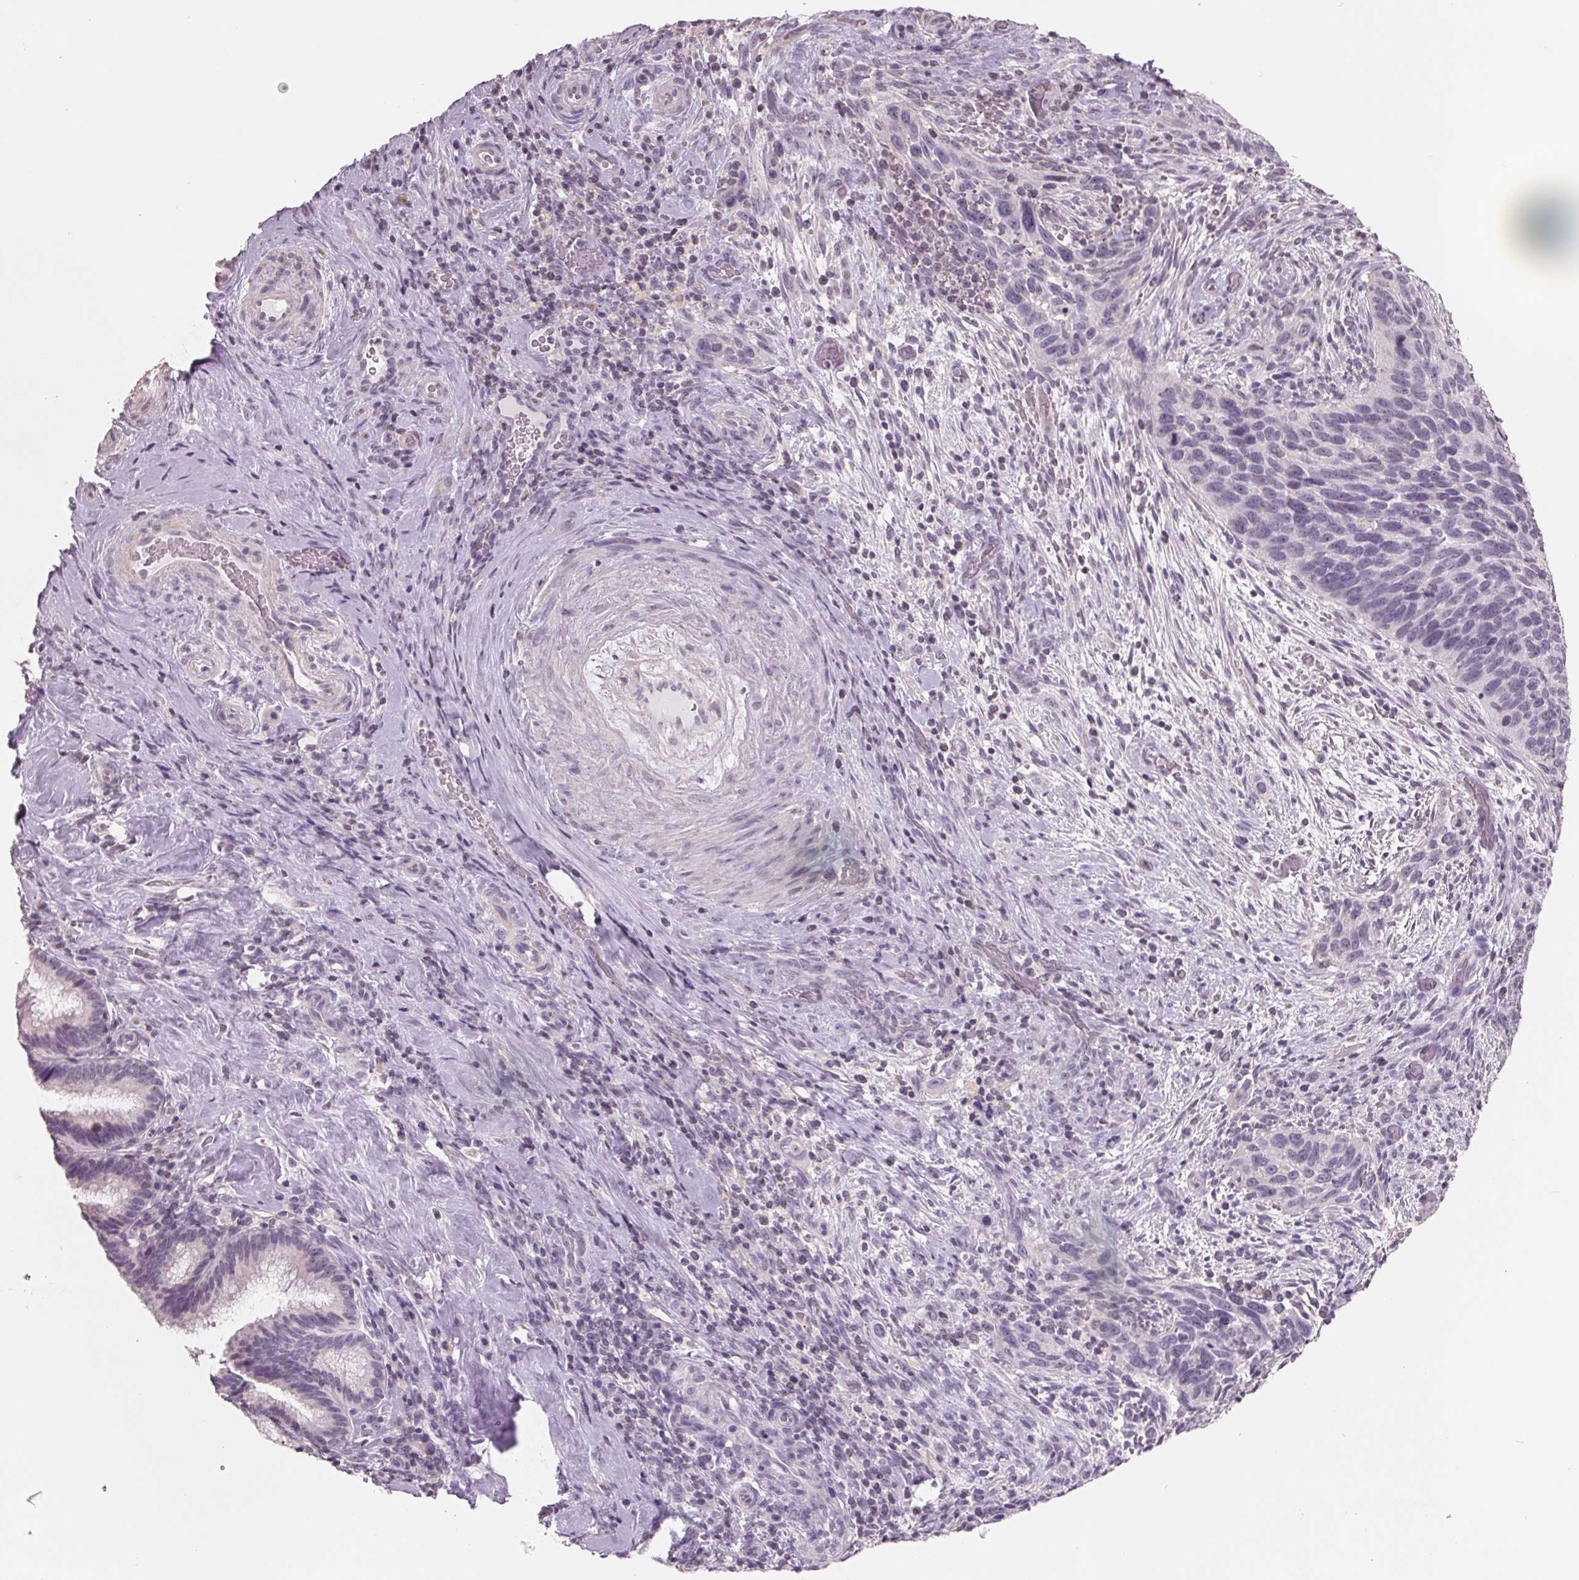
{"staining": {"intensity": "negative", "quantity": "none", "location": "none"}, "tissue": "cervical cancer", "cell_type": "Tumor cells", "image_type": "cancer", "snomed": [{"axis": "morphology", "description": "Squamous cell carcinoma, NOS"}, {"axis": "topography", "description": "Cervix"}], "caption": "High magnification brightfield microscopy of cervical cancer (squamous cell carcinoma) stained with DAB (brown) and counterstained with hematoxylin (blue): tumor cells show no significant positivity. (Stains: DAB (3,3'-diaminobenzidine) immunohistochemistry with hematoxylin counter stain, Microscopy: brightfield microscopy at high magnification).", "gene": "FTCD", "patient": {"sex": "female", "age": 51}}